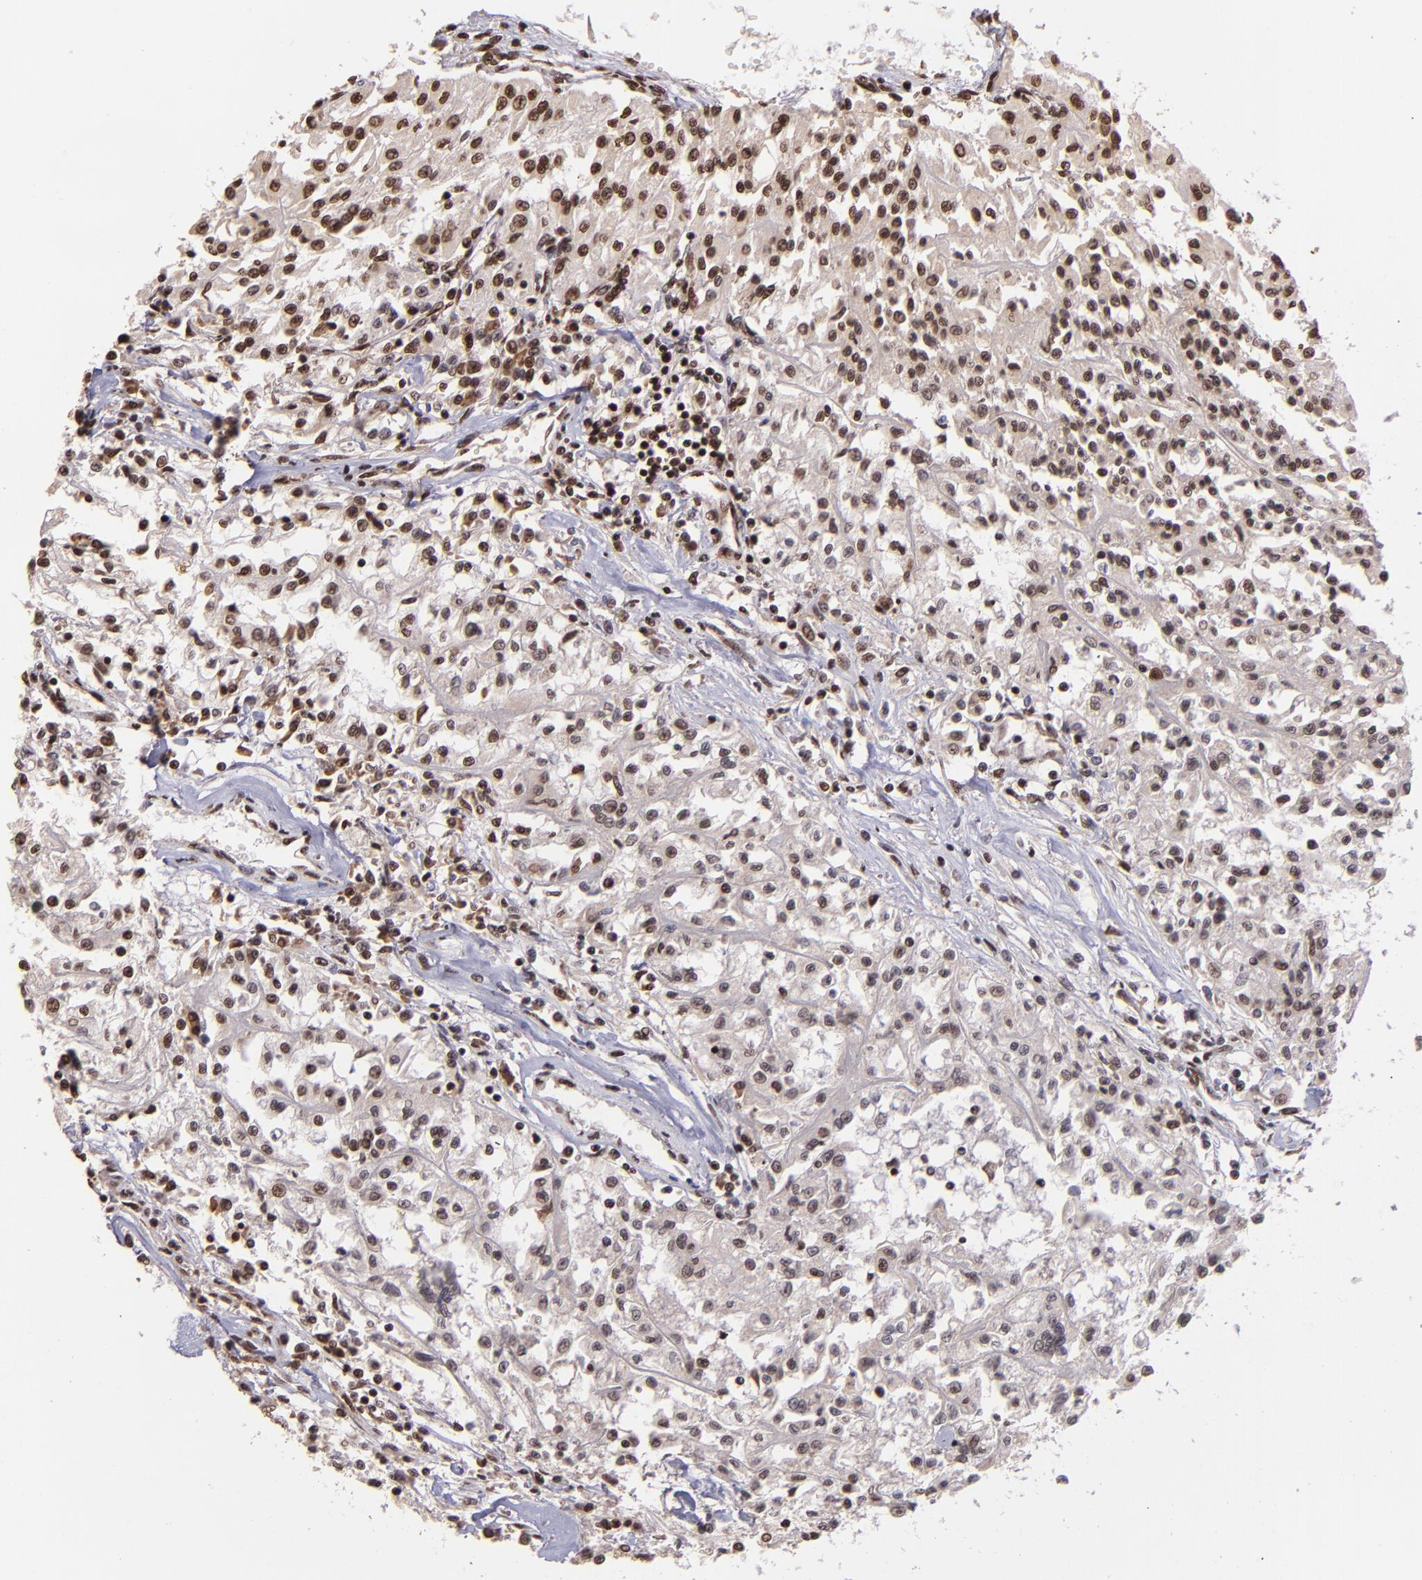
{"staining": {"intensity": "strong", "quantity": ">75%", "location": "nuclear"}, "tissue": "renal cancer", "cell_type": "Tumor cells", "image_type": "cancer", "snomed": [{"axis": "morphology", "description": "Adenocarcinoma, NOS"}, {"axis": "topography", "description": "Kidney"}], "caption": "A micrograph showing strong nuclear staining in about >75% of tumor cells in renal adenocarcinoma, as visualized by brown immunohistochemical staining.", "gene": "PQBP1", "patient": {"sex": "male", "age": 78}}